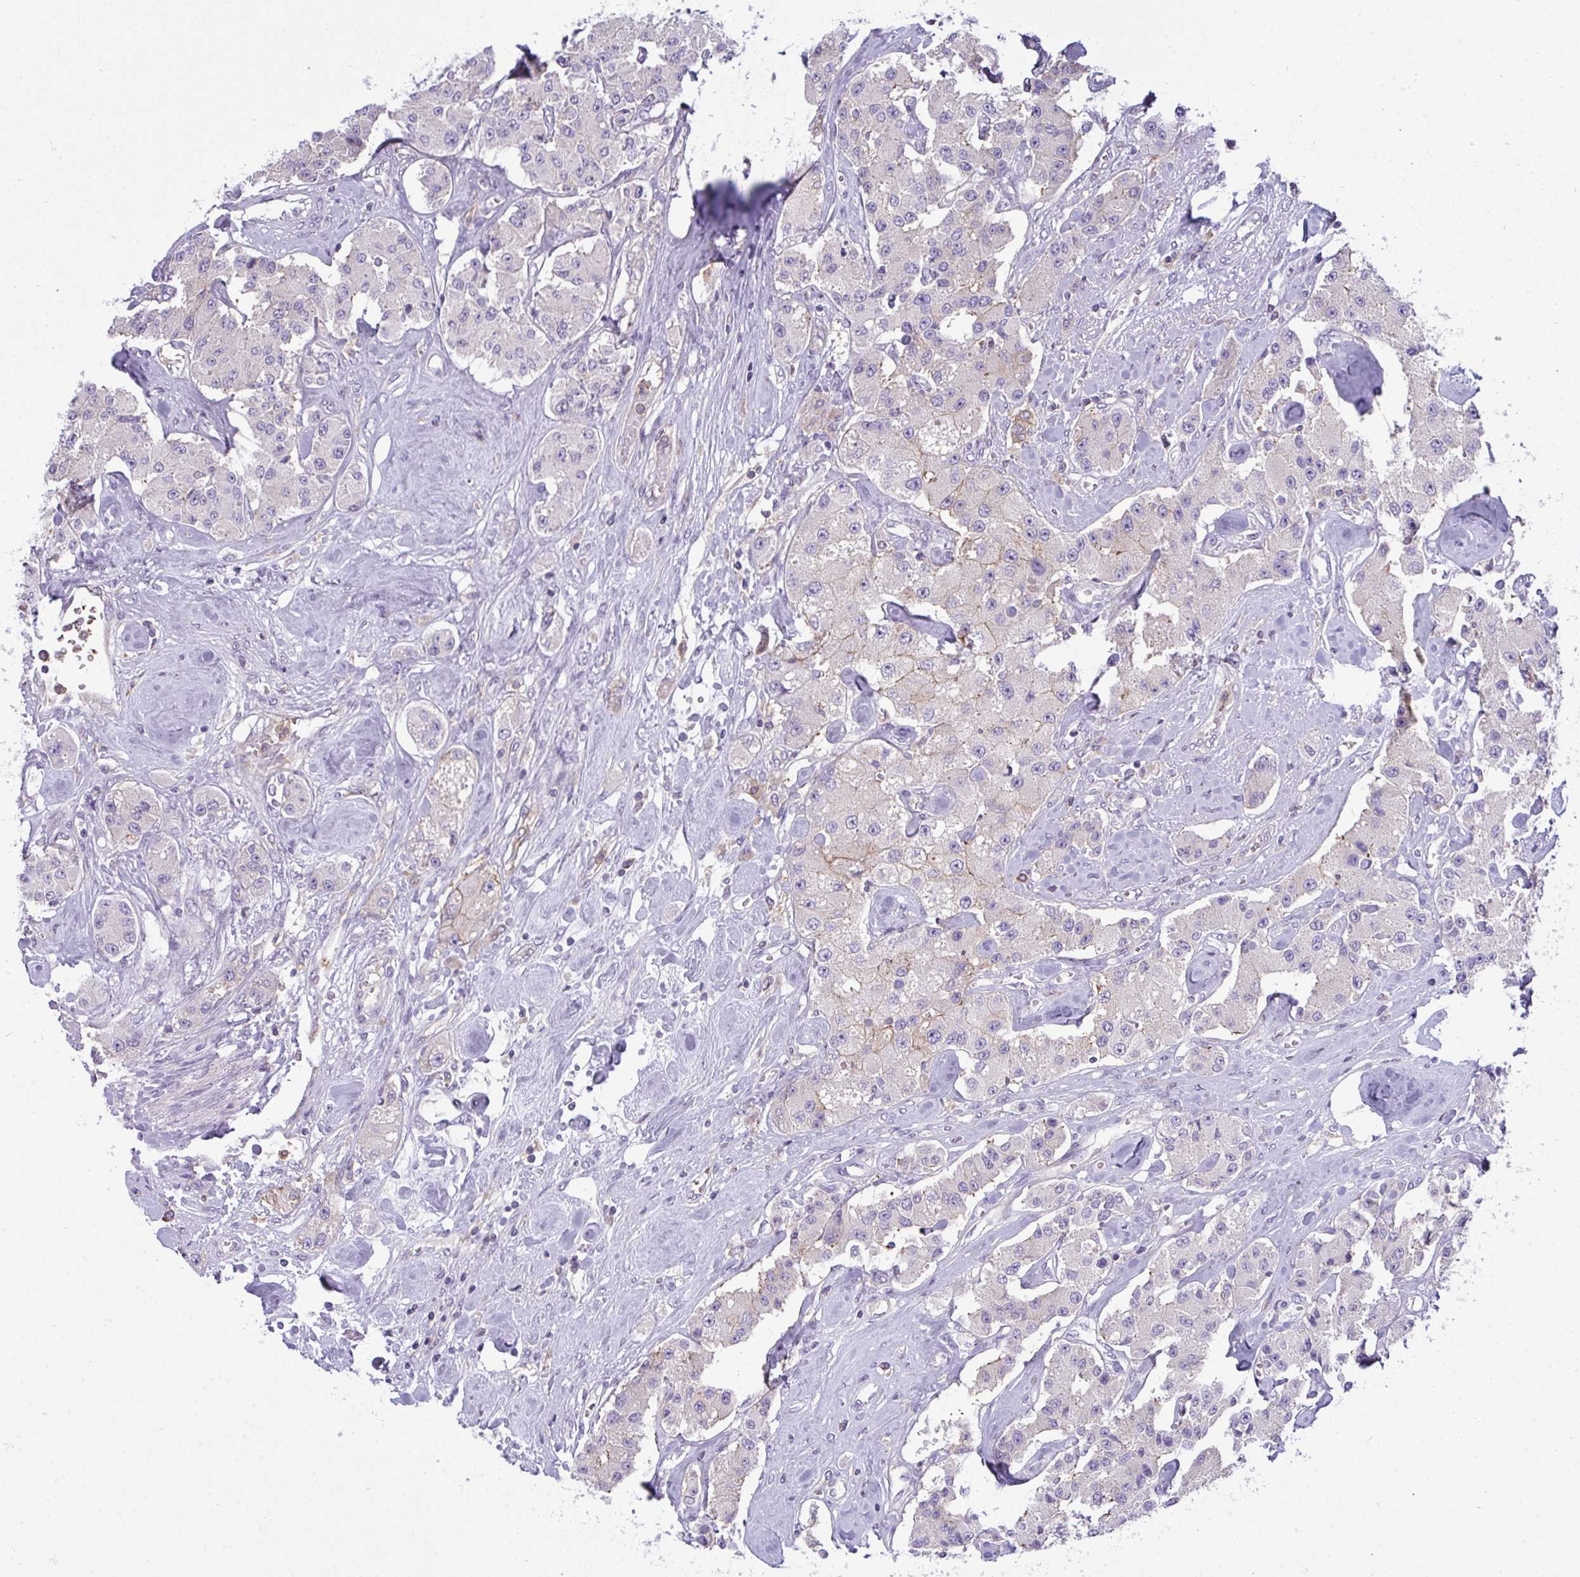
{"staining": {"intensity": "negative", "quantity": "none", "location": "none"}, "tissue": "carcinoid", "cell_type": "Tumor cells", "image_type": "cancer", "snomed": [{"axis": "morphology", "description": "Carcinoid, malignant, NOS"}, {"axis": "topography", "description": "Pancreas"}], "caption": "The micrograph displays no significant staining in tumor cells of carcinoid (malignant).", "gene": "SLC30A6", "patient": {"sex": "male", "age": 41}}